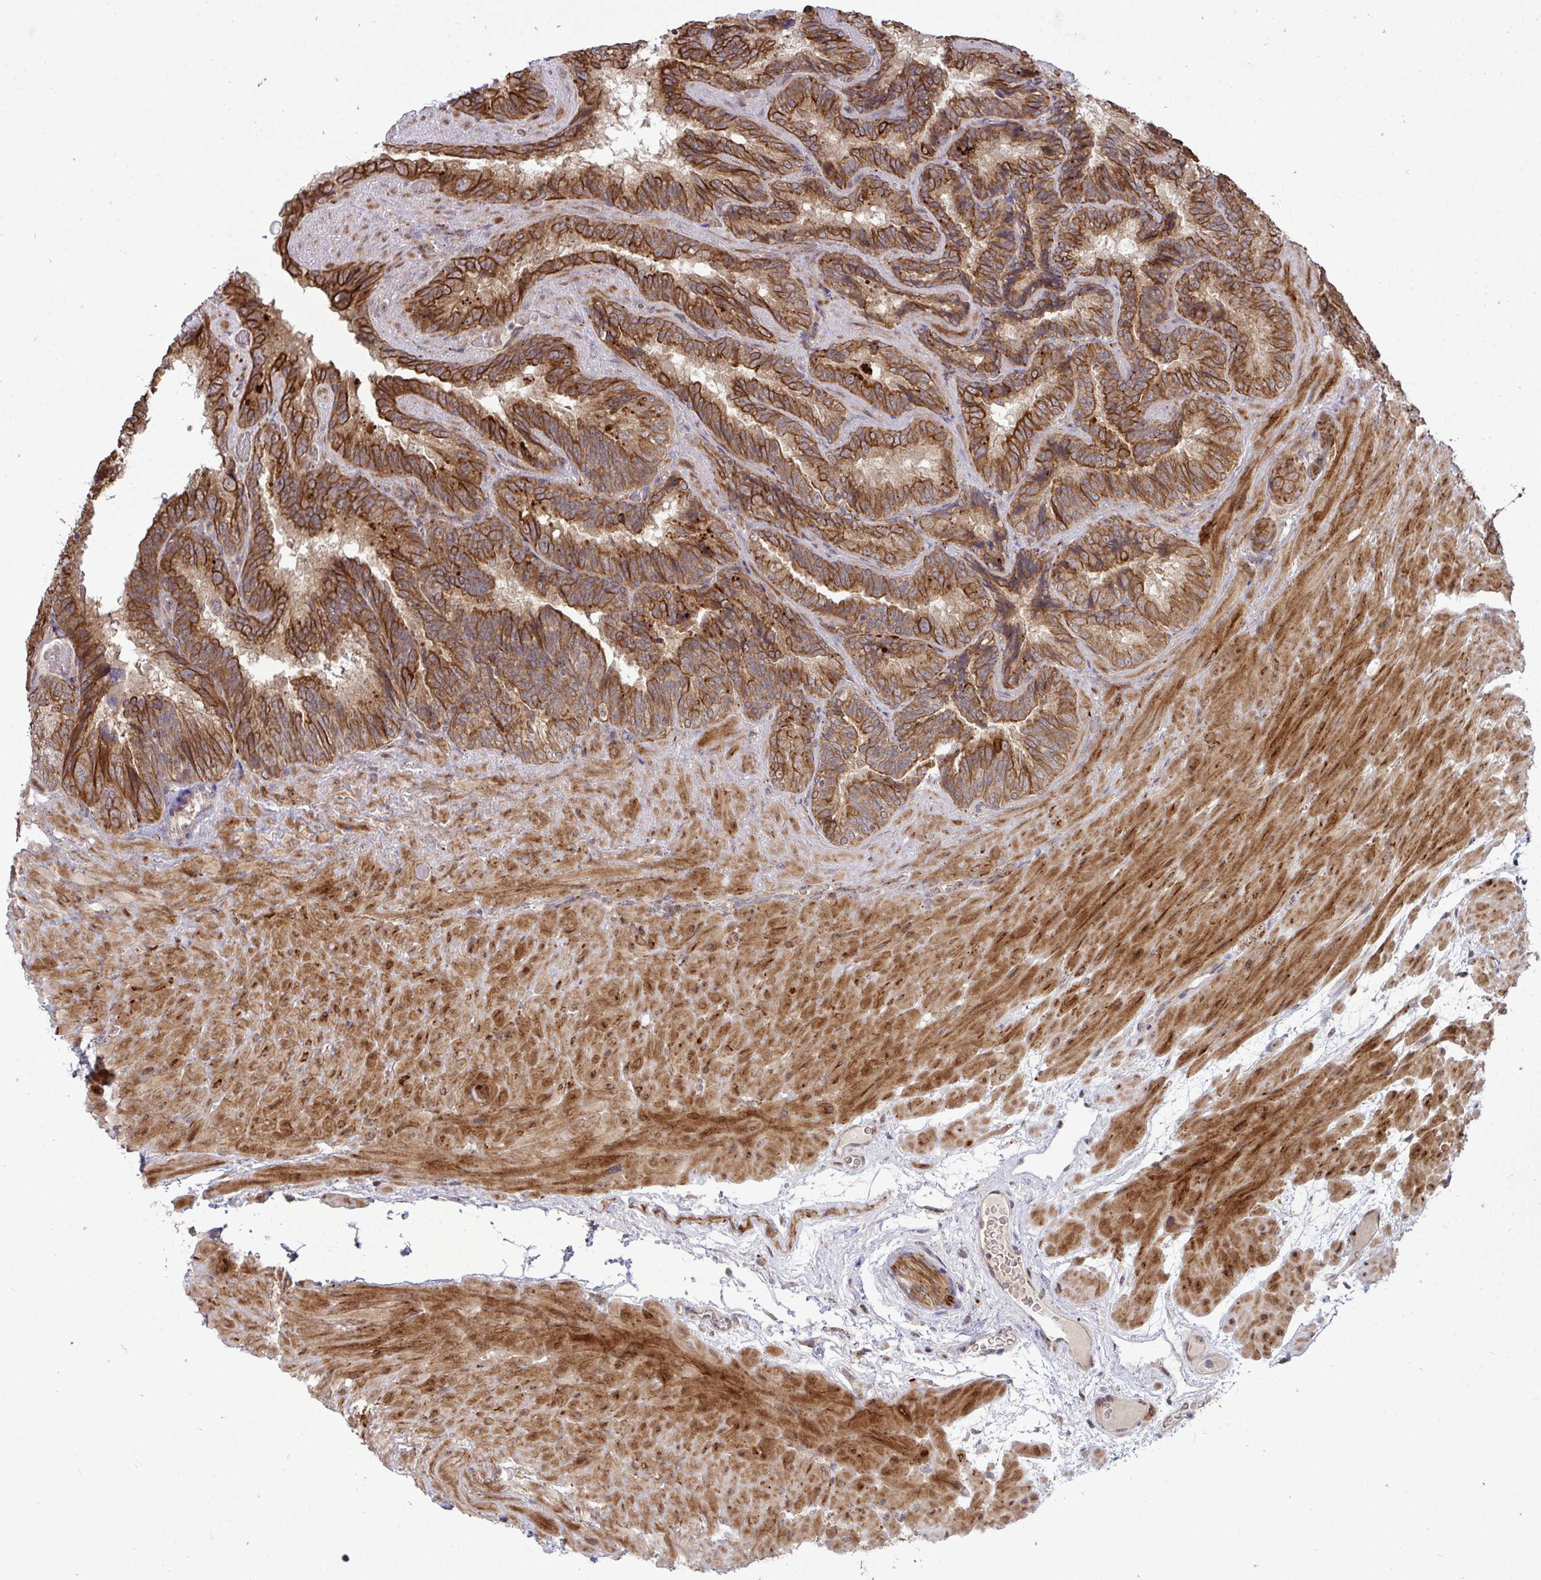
{"staining": {"intensity": "strong", "quantity": ">75%", "location": "cytoplasmic/membranous"}, "tissue": "seminal vesicle", "cell_type": "Glandular cells", "image_type": "normal", "snomed": [{"axis": "morphology", "description": "Normal tissue, NOS"}, {"axis": "topography", "description": "Seminal veicle"}], "caption": "Protein staining by immunohistochemistry demonstrates strong cytoplasmic/membranous staining in approximately >75% of glandular cells in unremarkable seminal vesicle.", "gene": "TRIM44", "patient": {"sex": "male", "age": 60}}